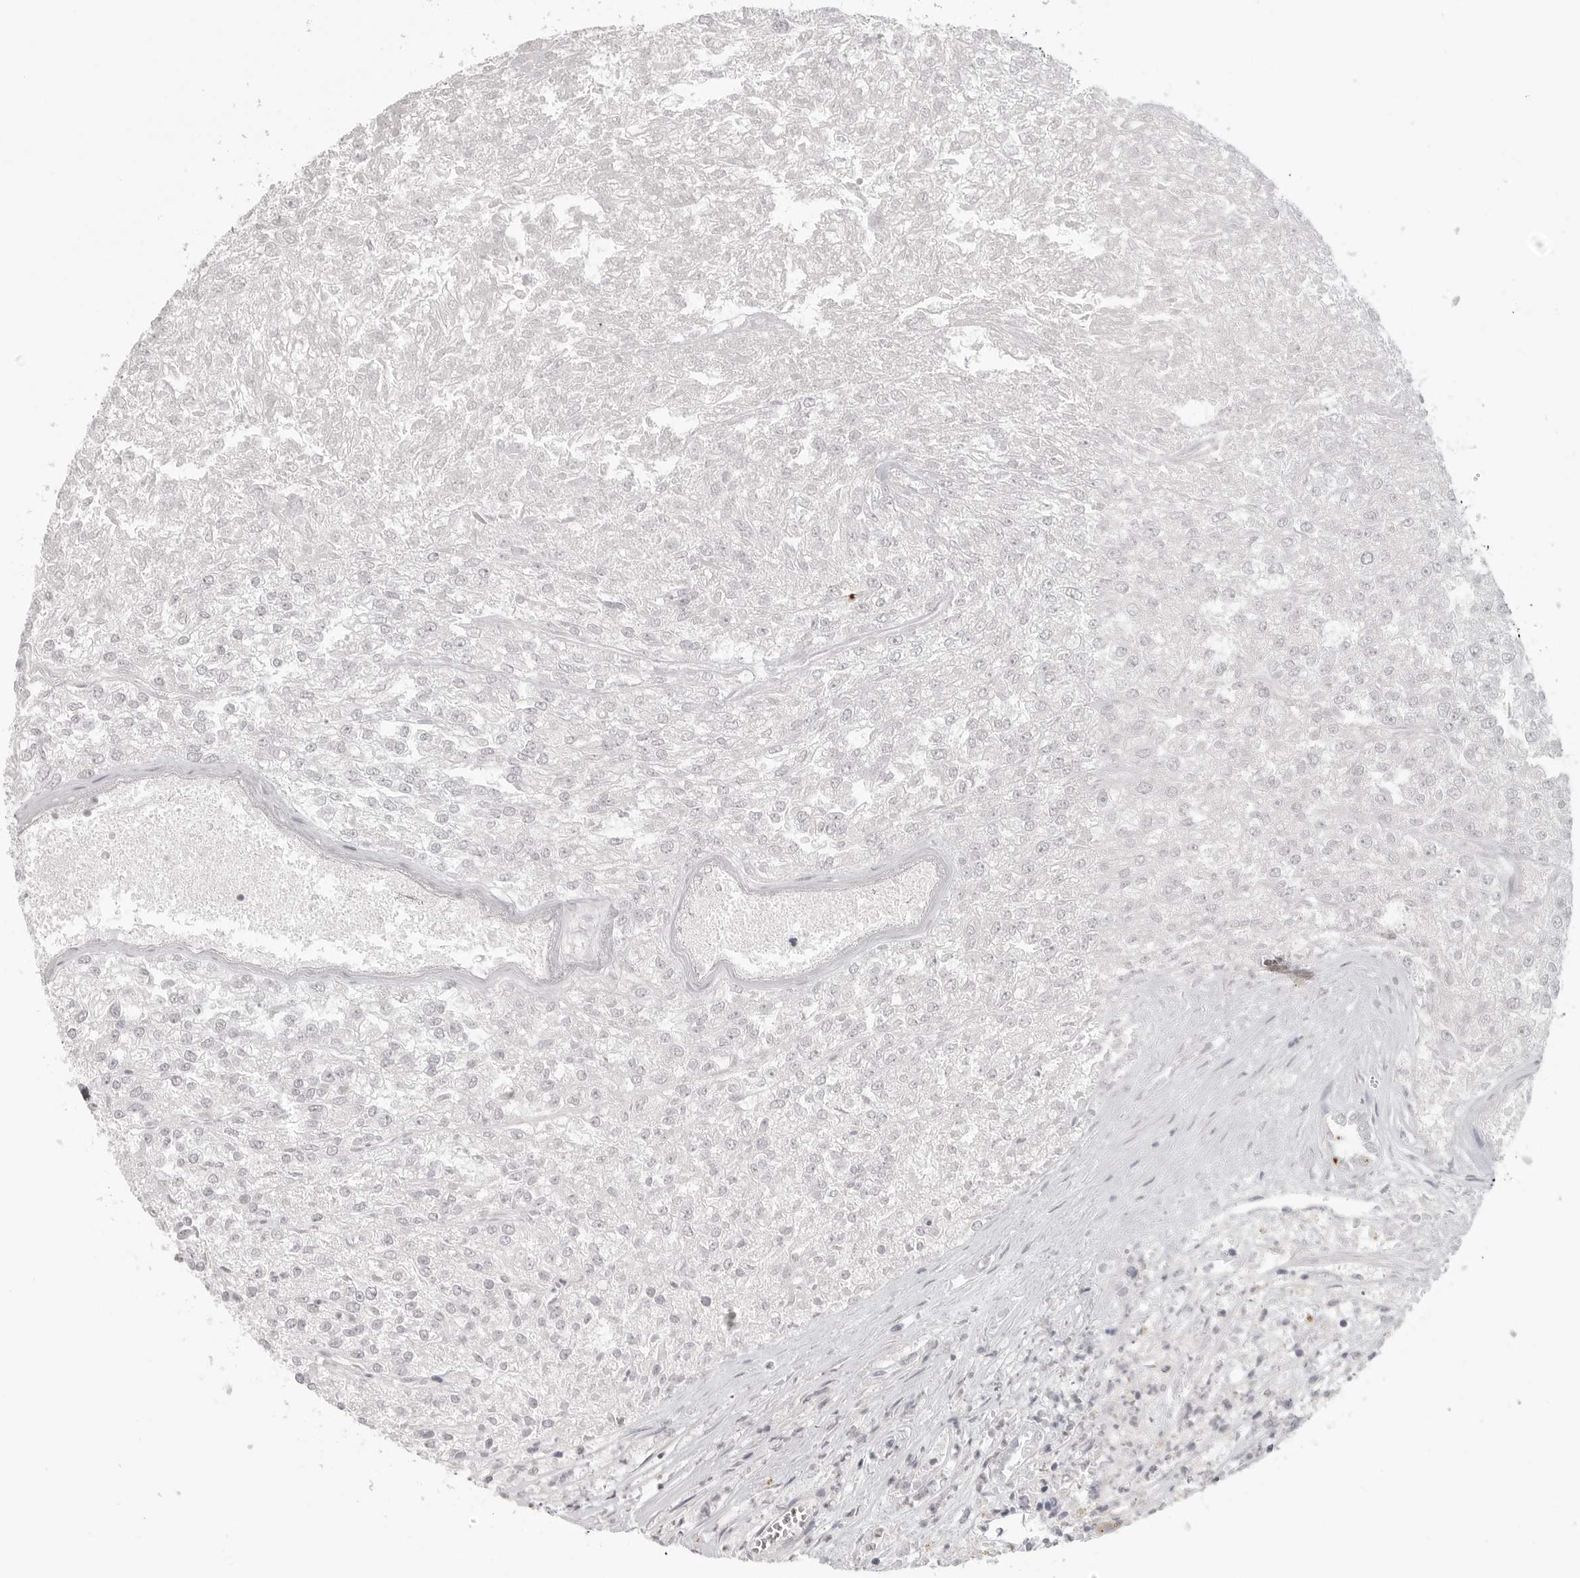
{"staining": {"intensity": "negative", "quantity": "none", "location": "none"}, "tissue": "renal cancer", "cell_type": "Tumor cells", "image_type": "cancer", "snomed": [{"axis": "morphology", "description": "Adenocarcinoma, NOS"}, {"axis": "topography", "description": "Kidney"}], "caption": "This is an IHC photomicrograph of renal cancer (adenocarcinoma). There is no expression in tumor cells.", "gene": "PRSS1", "patient": {"sex": "female", "age": 54}}